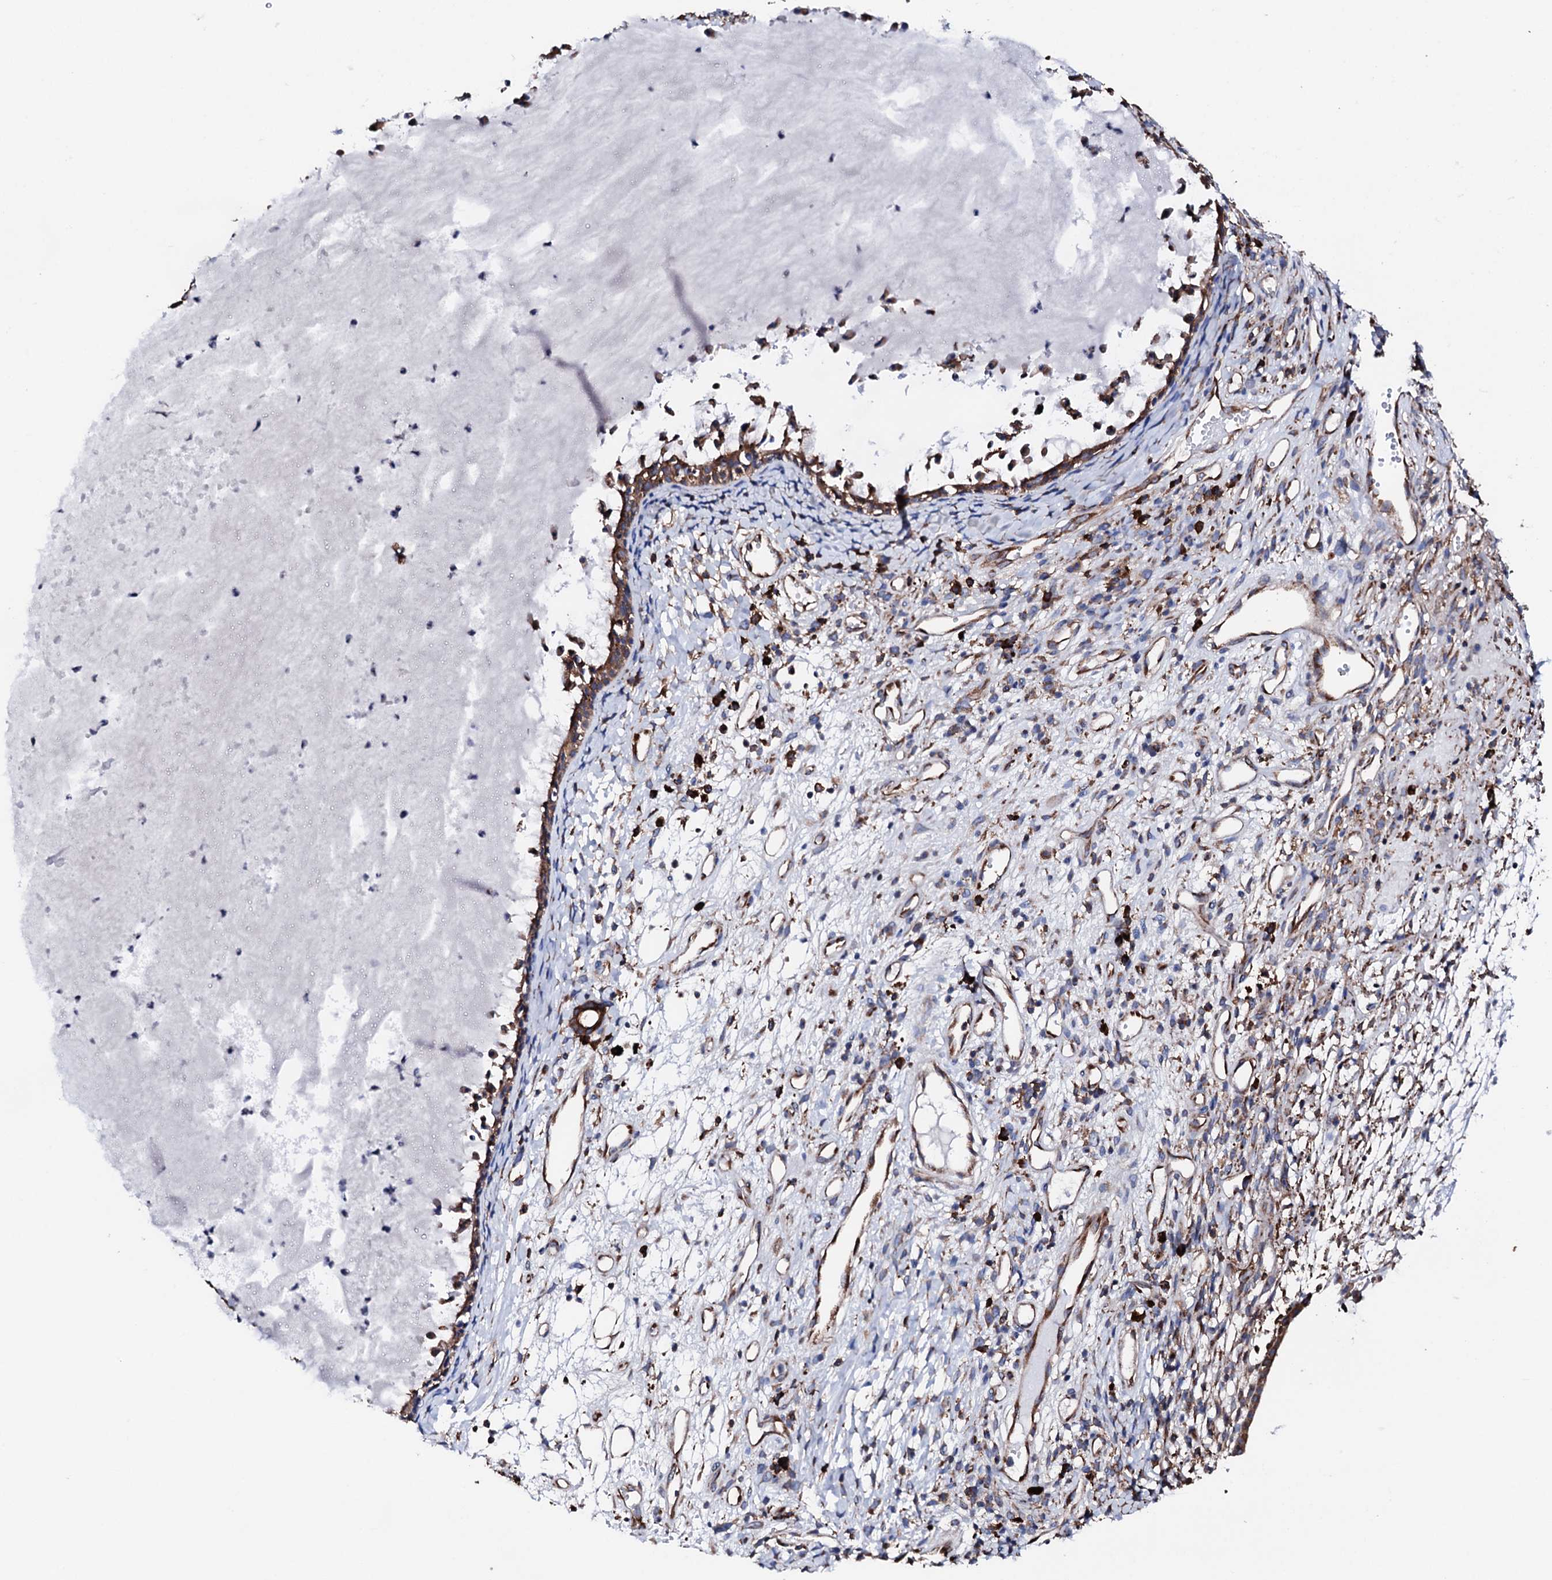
{"staining": {"intensity": "moderate", "quantity": ">75%", "location": "cytoplasmic/membranous"}, "tissue": "nasopharynx", "cell_type": "Respiratory epithelial cells", "image_type": "normal", "snomed": [{"axis": "morphology", "description": "Normal tissue, NOS"}, {"axis": "topography", "description": "Nasopharynx"}], "caption": "Immunohistochemistry (IHC) of normal nasopharynx shows medium levels of moderate cytoplasmic/membranous expression in about >75% of respiratory epithelial cells.", "gene": "AMDHD1", "patient": {"sex": "male", "age": 22}}